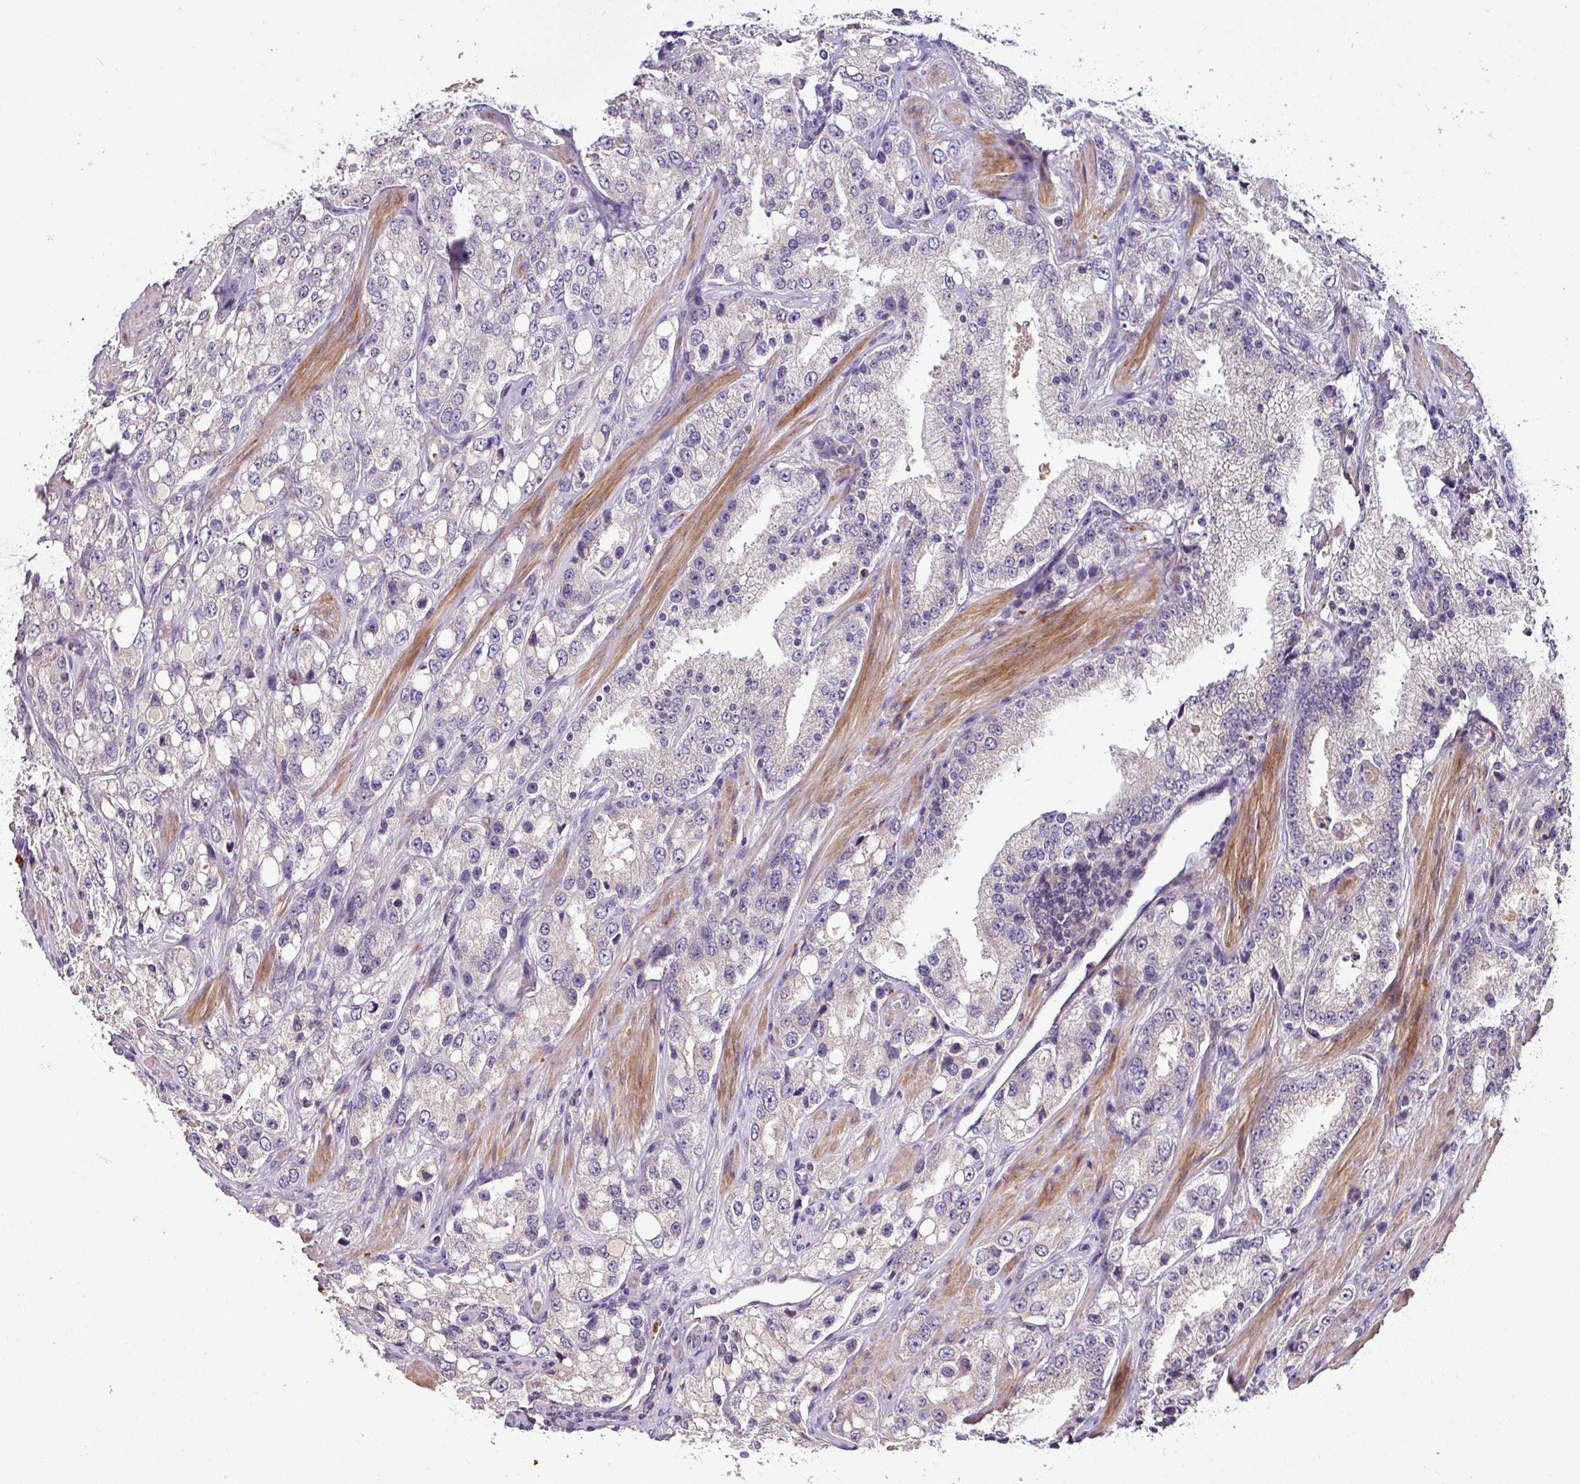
{"staining": {"intensity": "negative", "quantity": "none", "location": "none"}, "tissue": "prostate cancer", "cell_type": "Tumor cells", "image_type": "cancer", "snomed": [{"axis": "morphology", "description": "Adenocarcinoma, High grade"}, {"axis": "topography", "description": "Prostate"}], "caption": "DAB immunohistochemical staining of high-grade adenocarcinoma (prostate) shows no significant staining in tumor cells.", "gene": "AEBP2", "patient": {"sex": "male", "age": 66}}